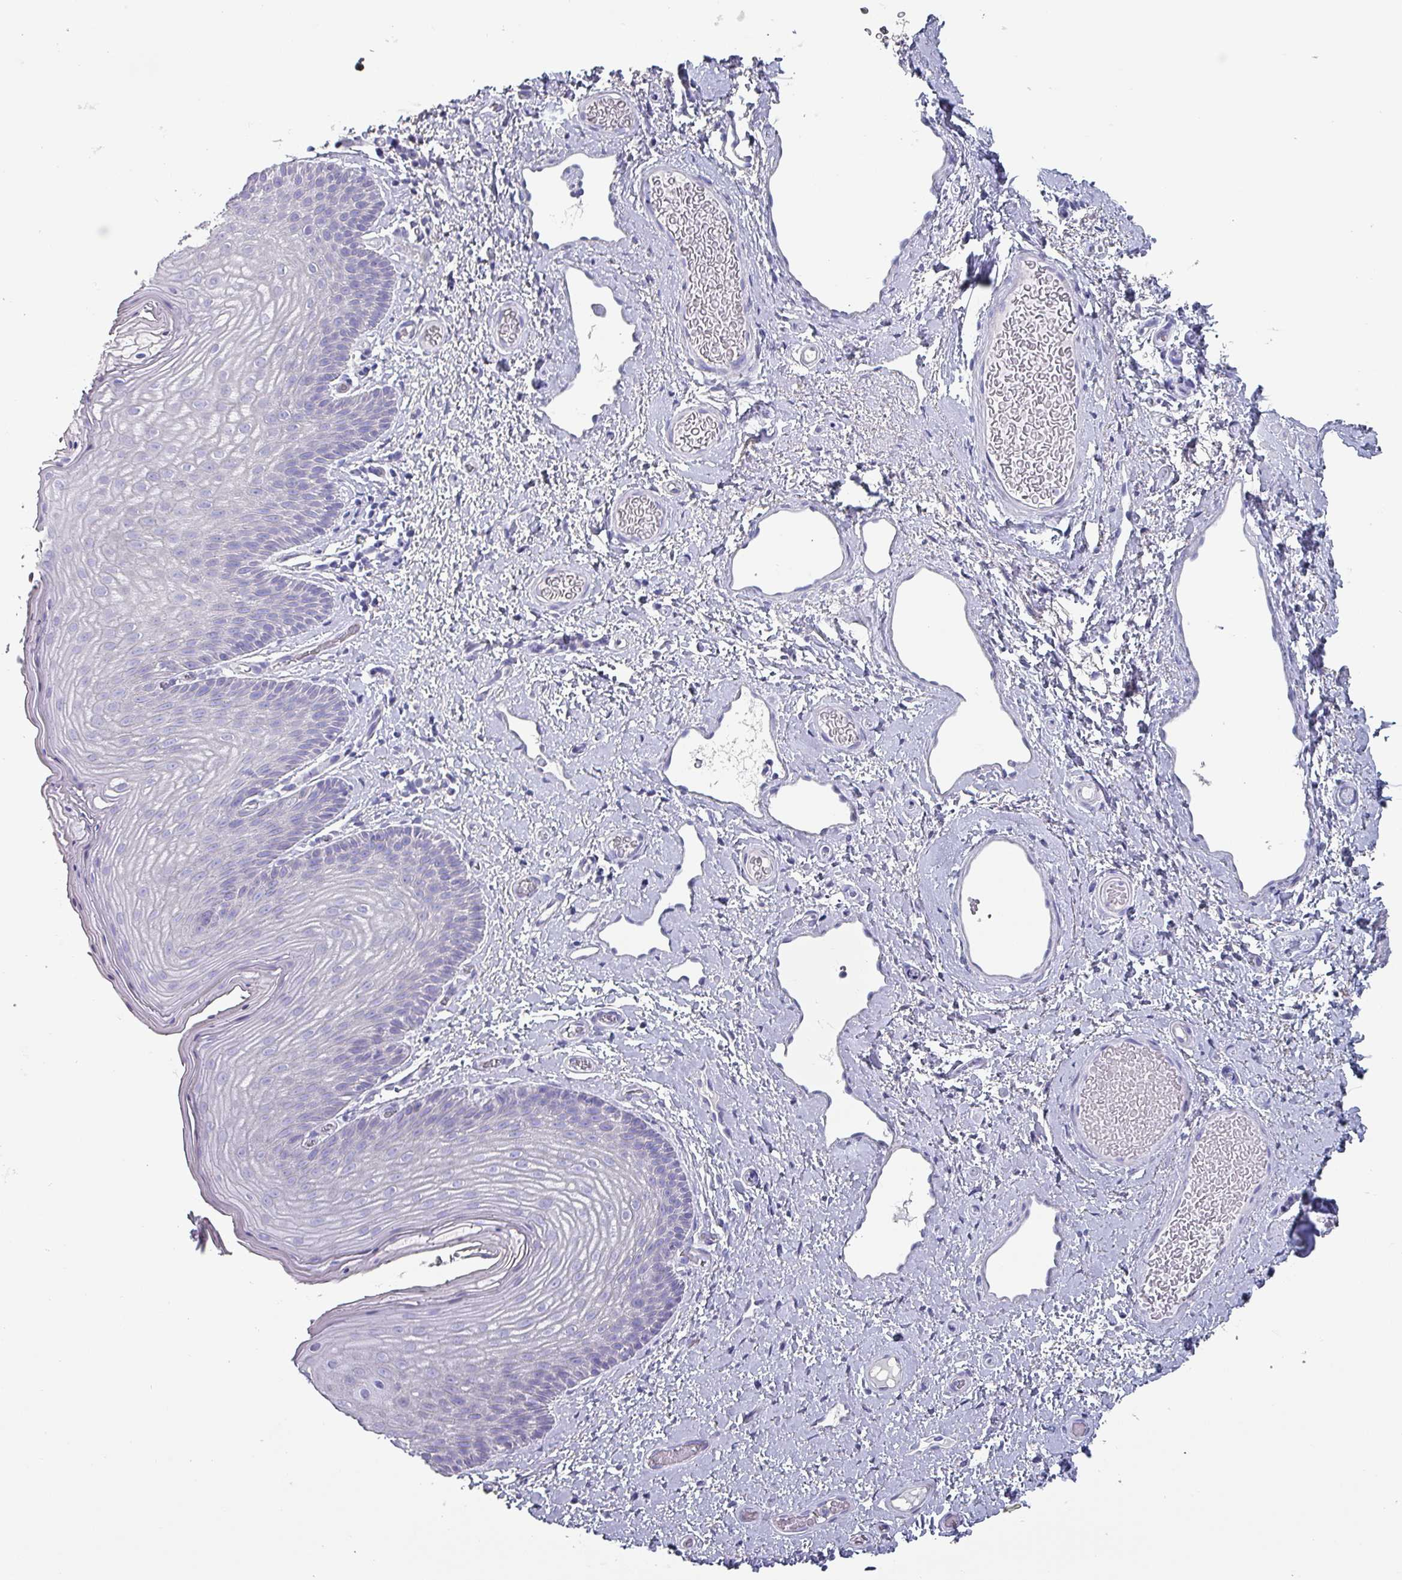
{"staining": {"intensity": "negative", "quantity": "none", "location": "none"}, "tissue": "skin", "cell_type": "Epidermal cells", "image_type": "normal", "snomed": [{"axis": "morphology", "description": "Normal tissue, NOS"}, {"axis": "topography", "description": "Anal"}], "caption": "Immunohistochemistry image of normal skin: skin stained with DAB displays no significant protein positivity in epidermal cells. Brightfield microscopy of immunohistochemistry (IHC) stained with DAB (brown) and hematoxylin (blue), captured at high magnification.", "gene": "INS", "patient": {"sex": "female", "age": 40}}